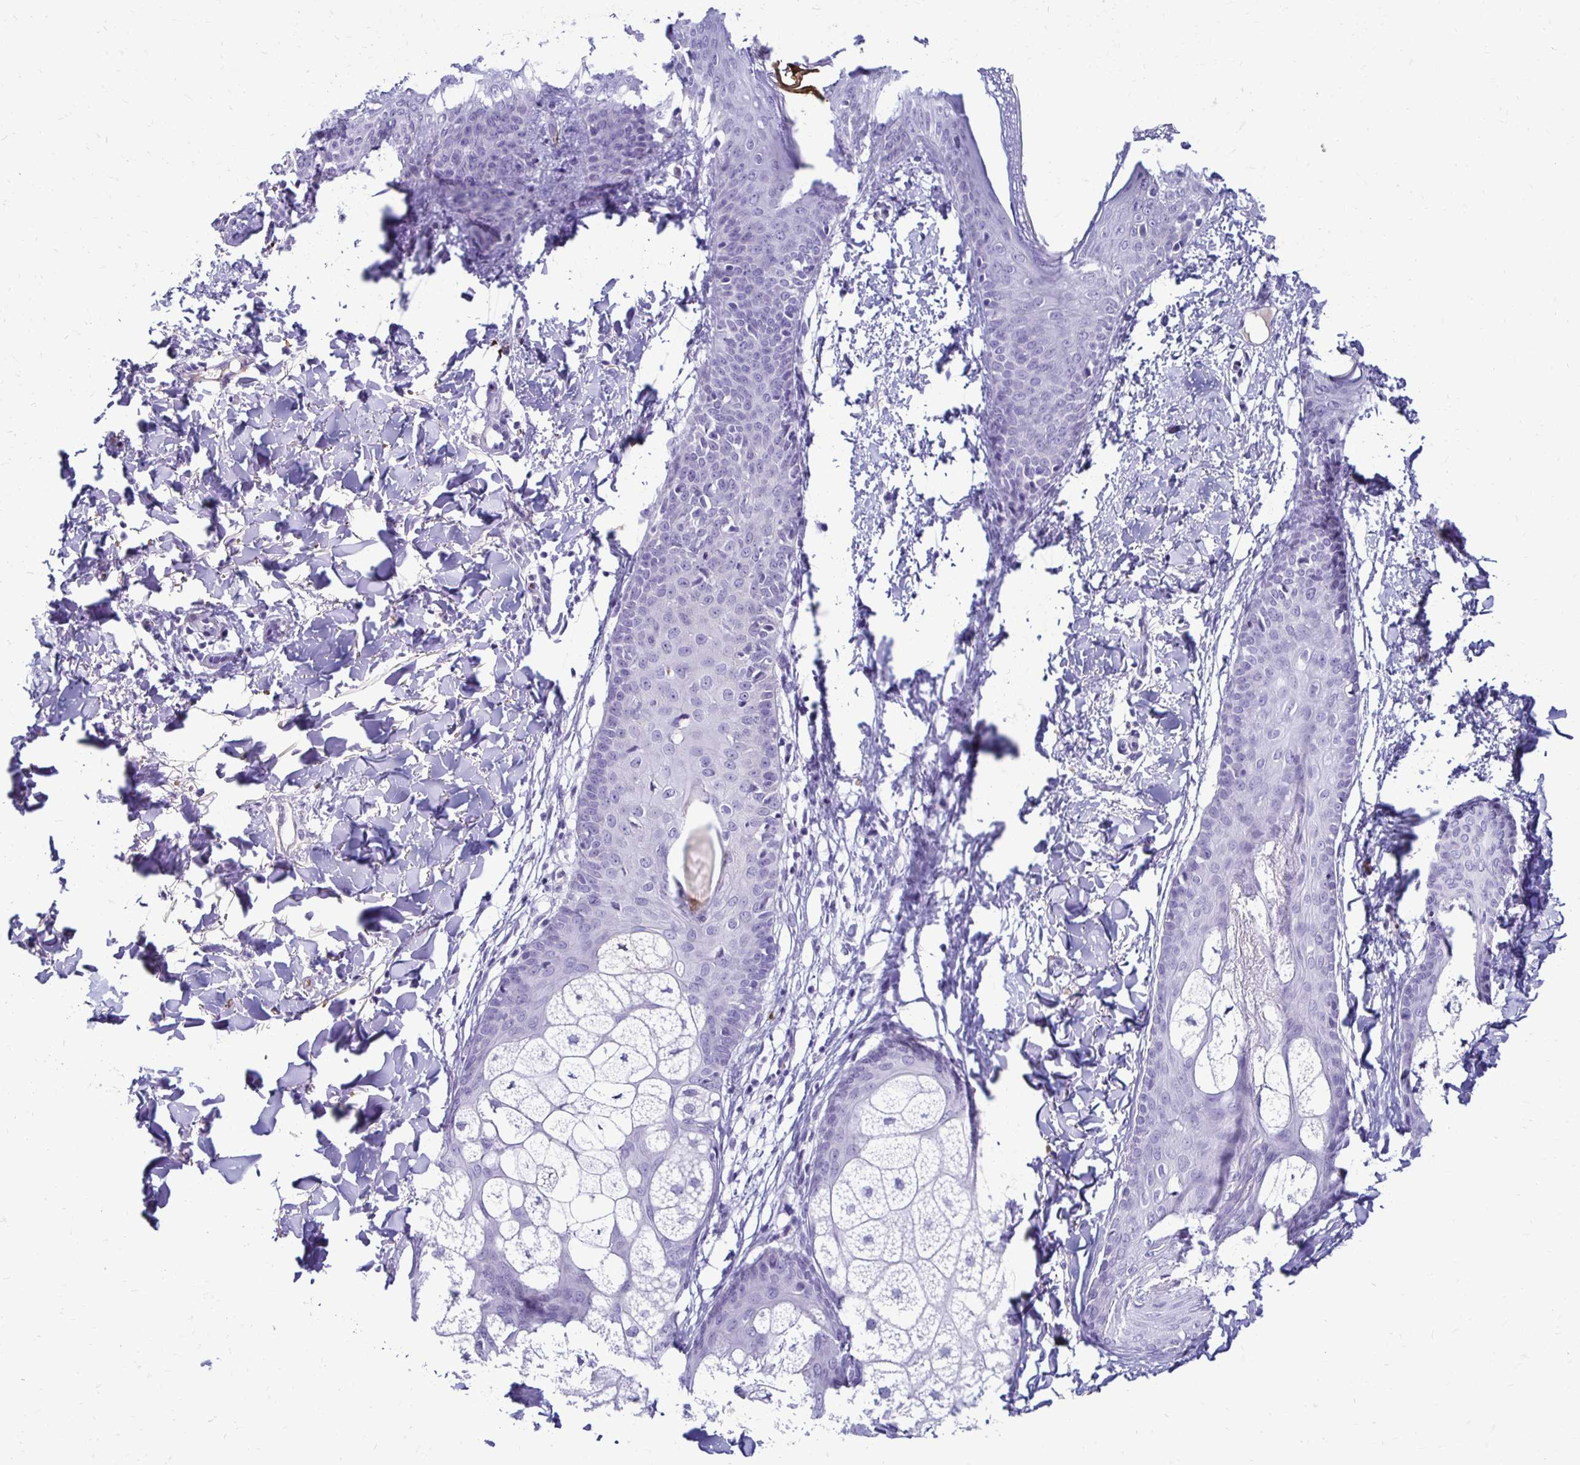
{"staining": {"intensity": "negative", "quantity": "none", "location": "none"}, "tissue": "skin", "cell_type": "Fibroblasts", "image_type": "normal", "snomed": [{"axis": "morphology", "description": "Normal tissue, NOS"}, {"axis": "topography", "description": "Skin"}], "caption": "The photomicrograph reveals no staining of fibroblasts in unremarkable skin.", "gene": "RHBDL3", "patient": {"sex": "male", "age": 16}}